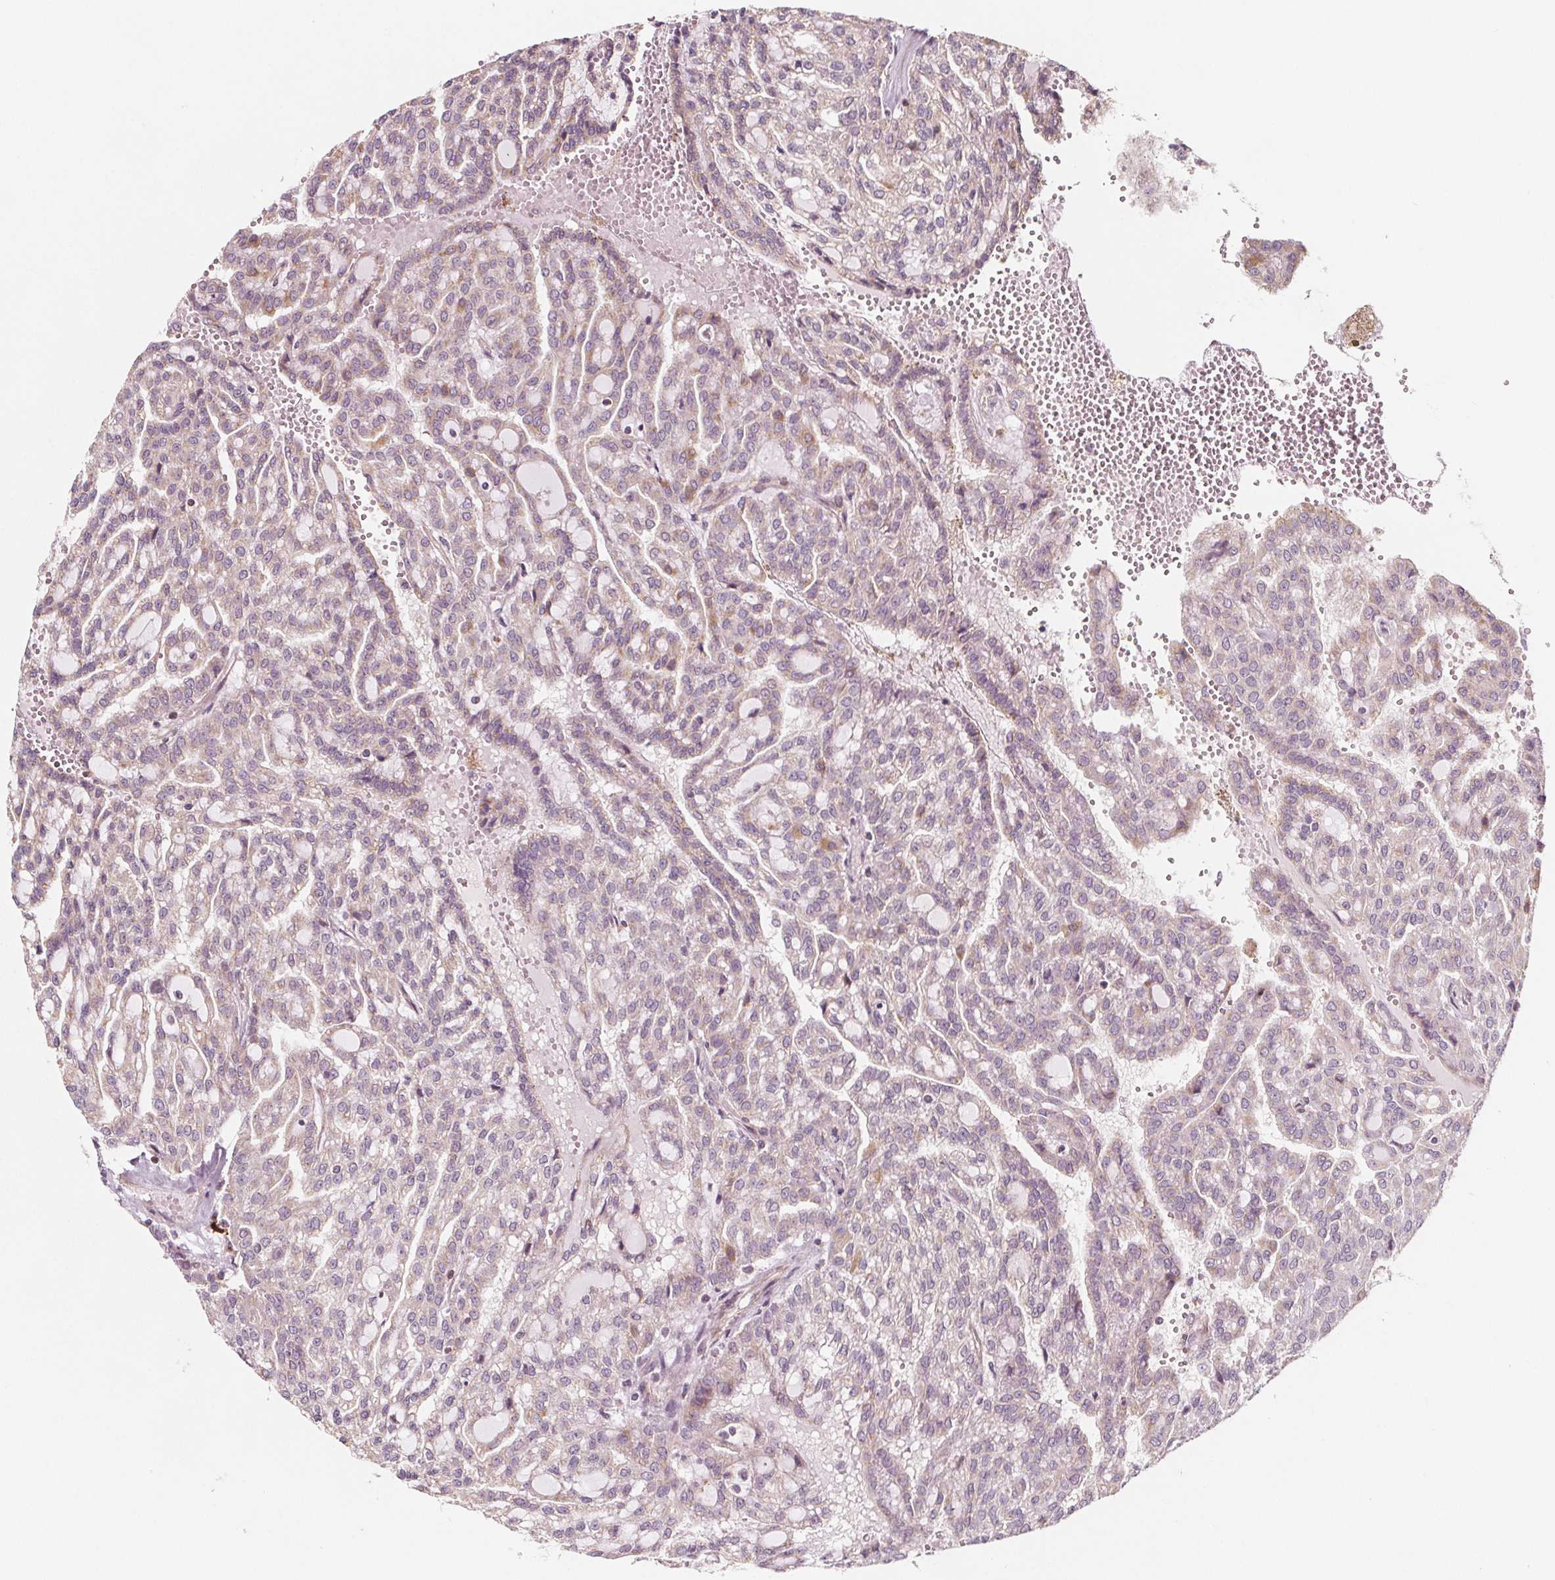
{"staining": {"intensity": "weak", "quantity": "<25%", "location": "cytoplasmic/membranous"}, "tissue": "renal cancer", "cell_type": "Tumor cells", "image_type": "cancer", "snomed": [{"axis": "morphology", "description": "Adenocarcinoma, NOS"}, {"axis": "topography", "description": "Kidney"}], "caption": "Immunohistochemistry of renal cancer (adenocarcinoma) reveals no positivity in tumor cells.", "gene": "ADAM33", "patient": {"sex": "male", "age": 63}}